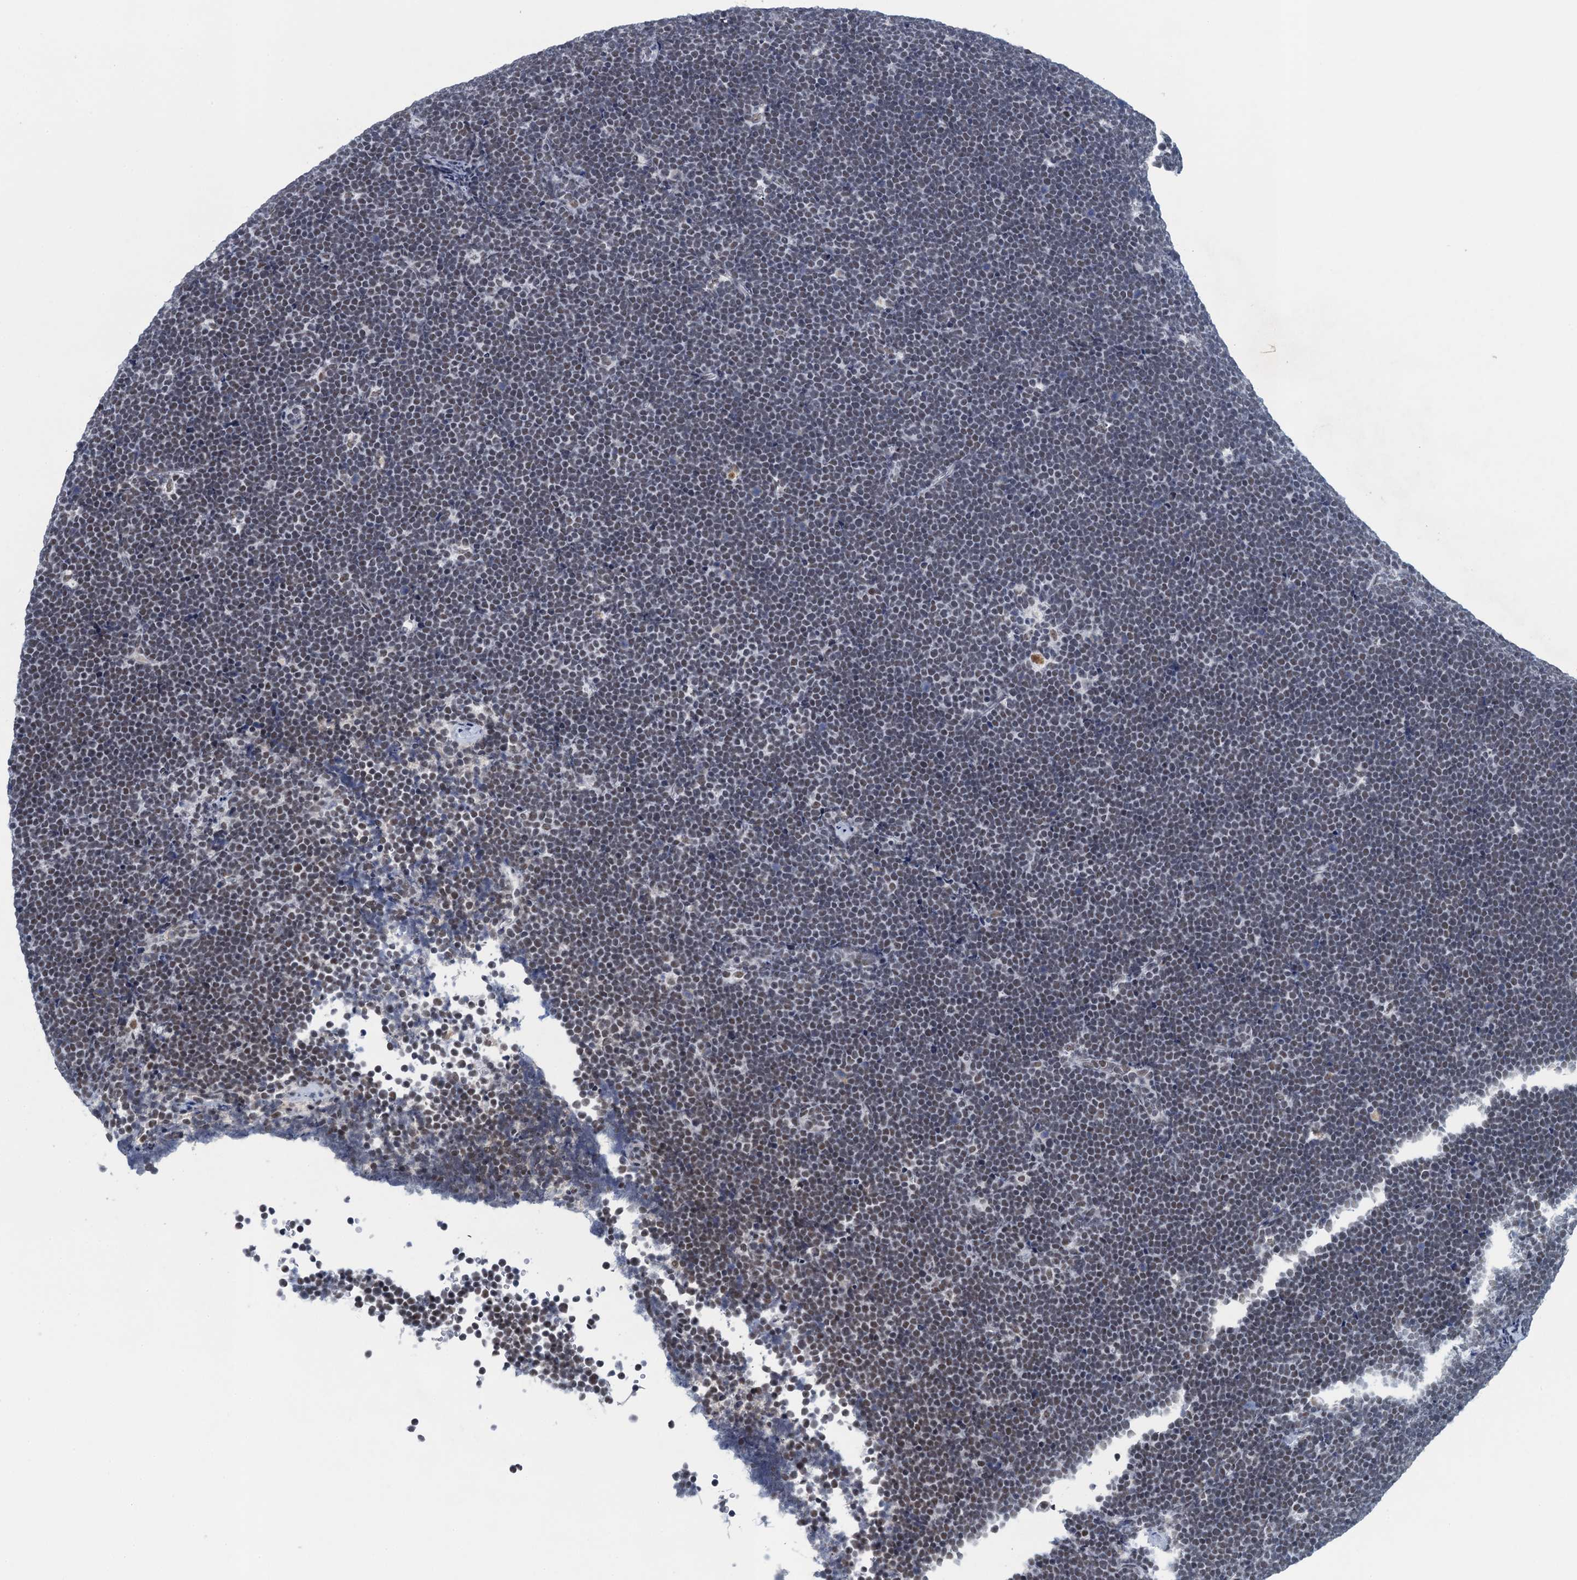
{"staining": {"intensity": "weak", "quantity": "<25%", "location": "nuclear"}, "tissue": "lymphoma", "cell_type": "Tumor cells", "image_type": "cancer", "snomed": [{"axis": "morphology", "description": "Malignant lymphoma, non-Hodgkin's type, High grade"}, {"axis": "topography", "description": "Lymph node"}], "caption": "Lymphoma was stained to show a protein in brown. There is no significant expression in tumor cells. The staining is performed using DAB (3,3'-diaminobenzidine) brown chromogen with nuclei counter-stained in using hematoxylin.", "gene": "EPS8L1", "patient": {"sex": "male", "age": 13}}